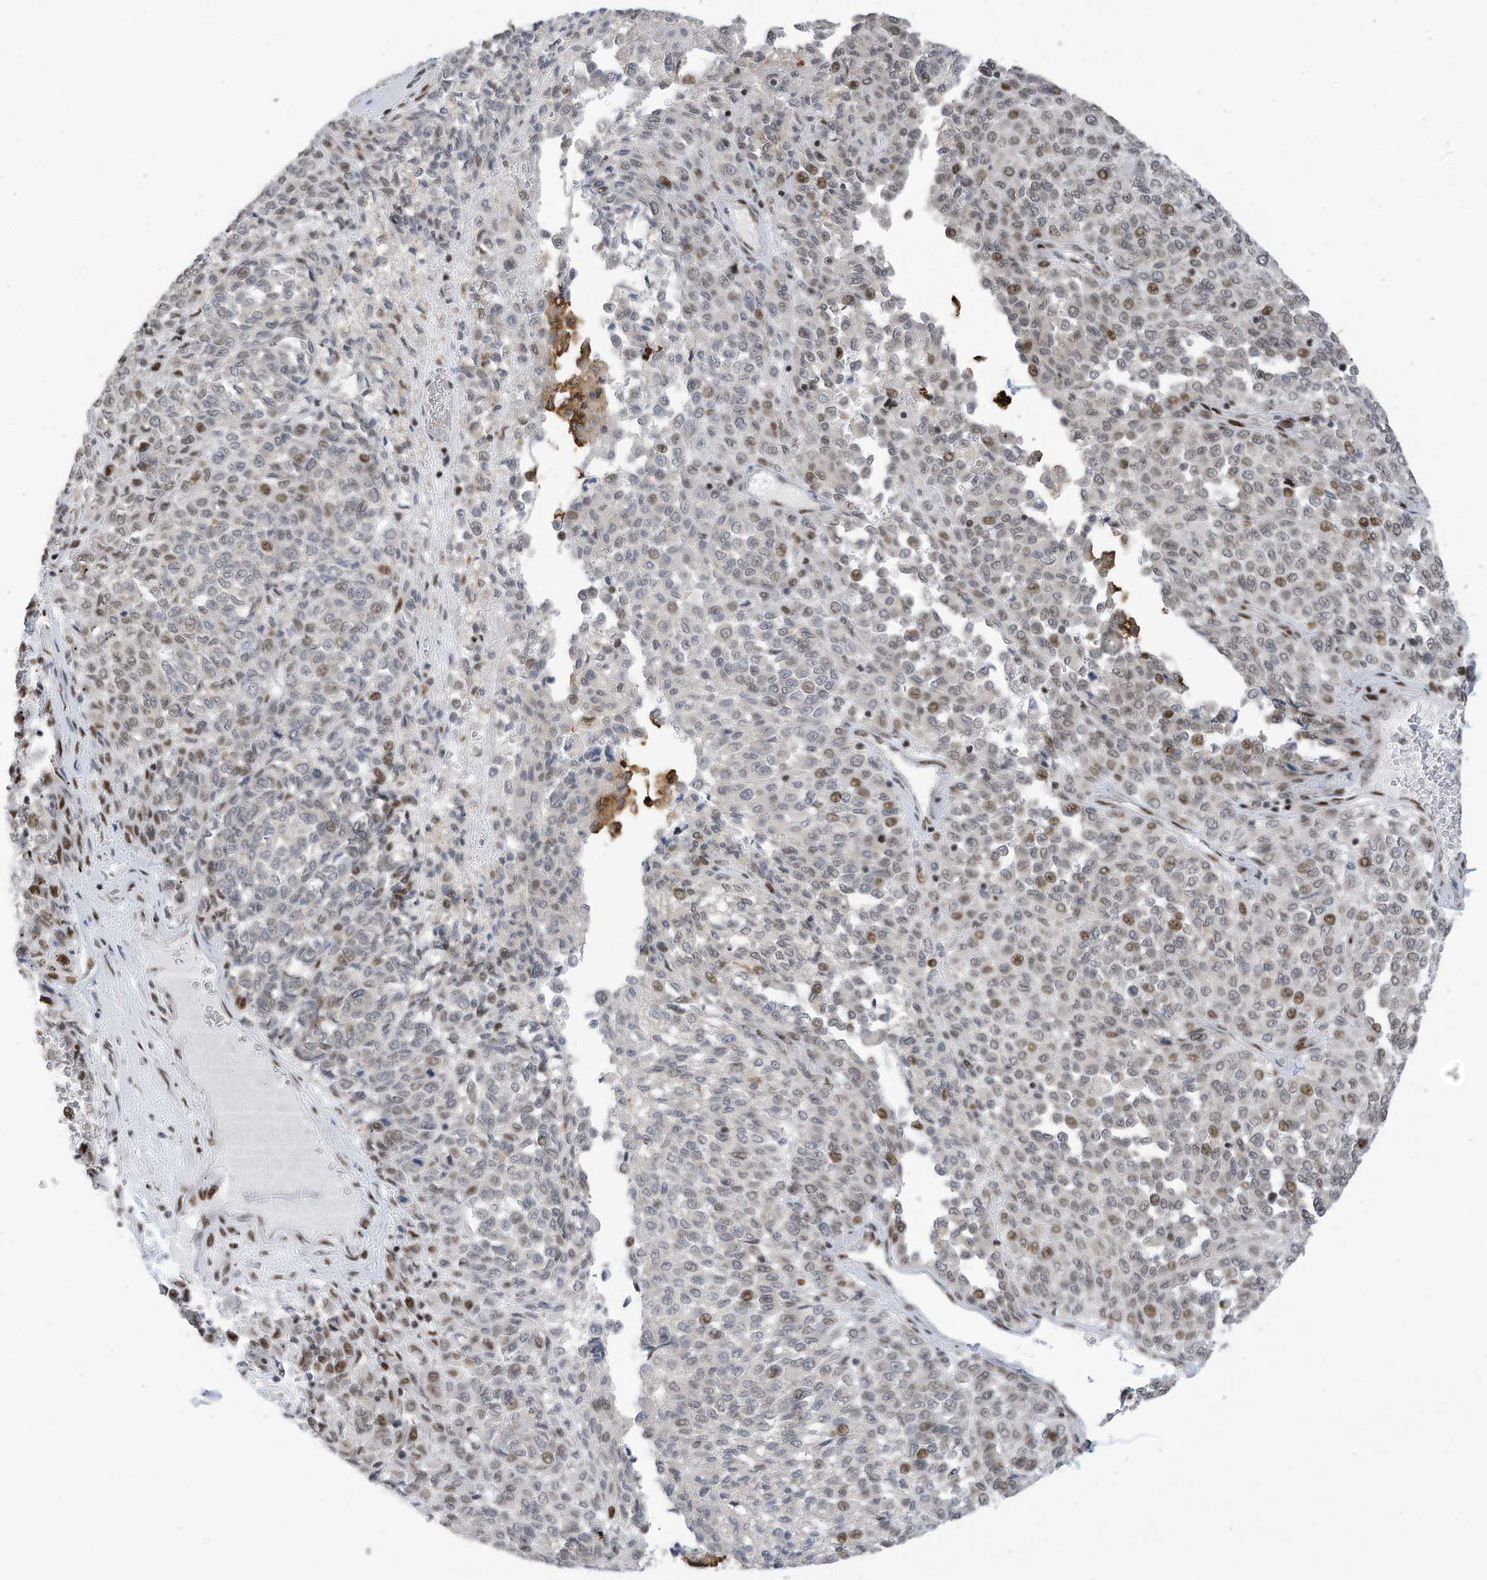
{"staining": {"intensity": "moderate", "quantity": "<25%", "location": "nuclear"}, "tissue": "melanoma", "cell_type": "Tumor cells", "image_type": "cancer", "snomed": [{"axis": "morphology", "description": "Malignant melanoma, Metastatic site"}, {"axis": "topography", "description": "Pancreas"}], "caption": "Protein staining displays moderate nuclear expression in about <25% of tumor cells in melanoma.", "gene": "RABL3", "patient": {"sex": "female", "age": 30}}